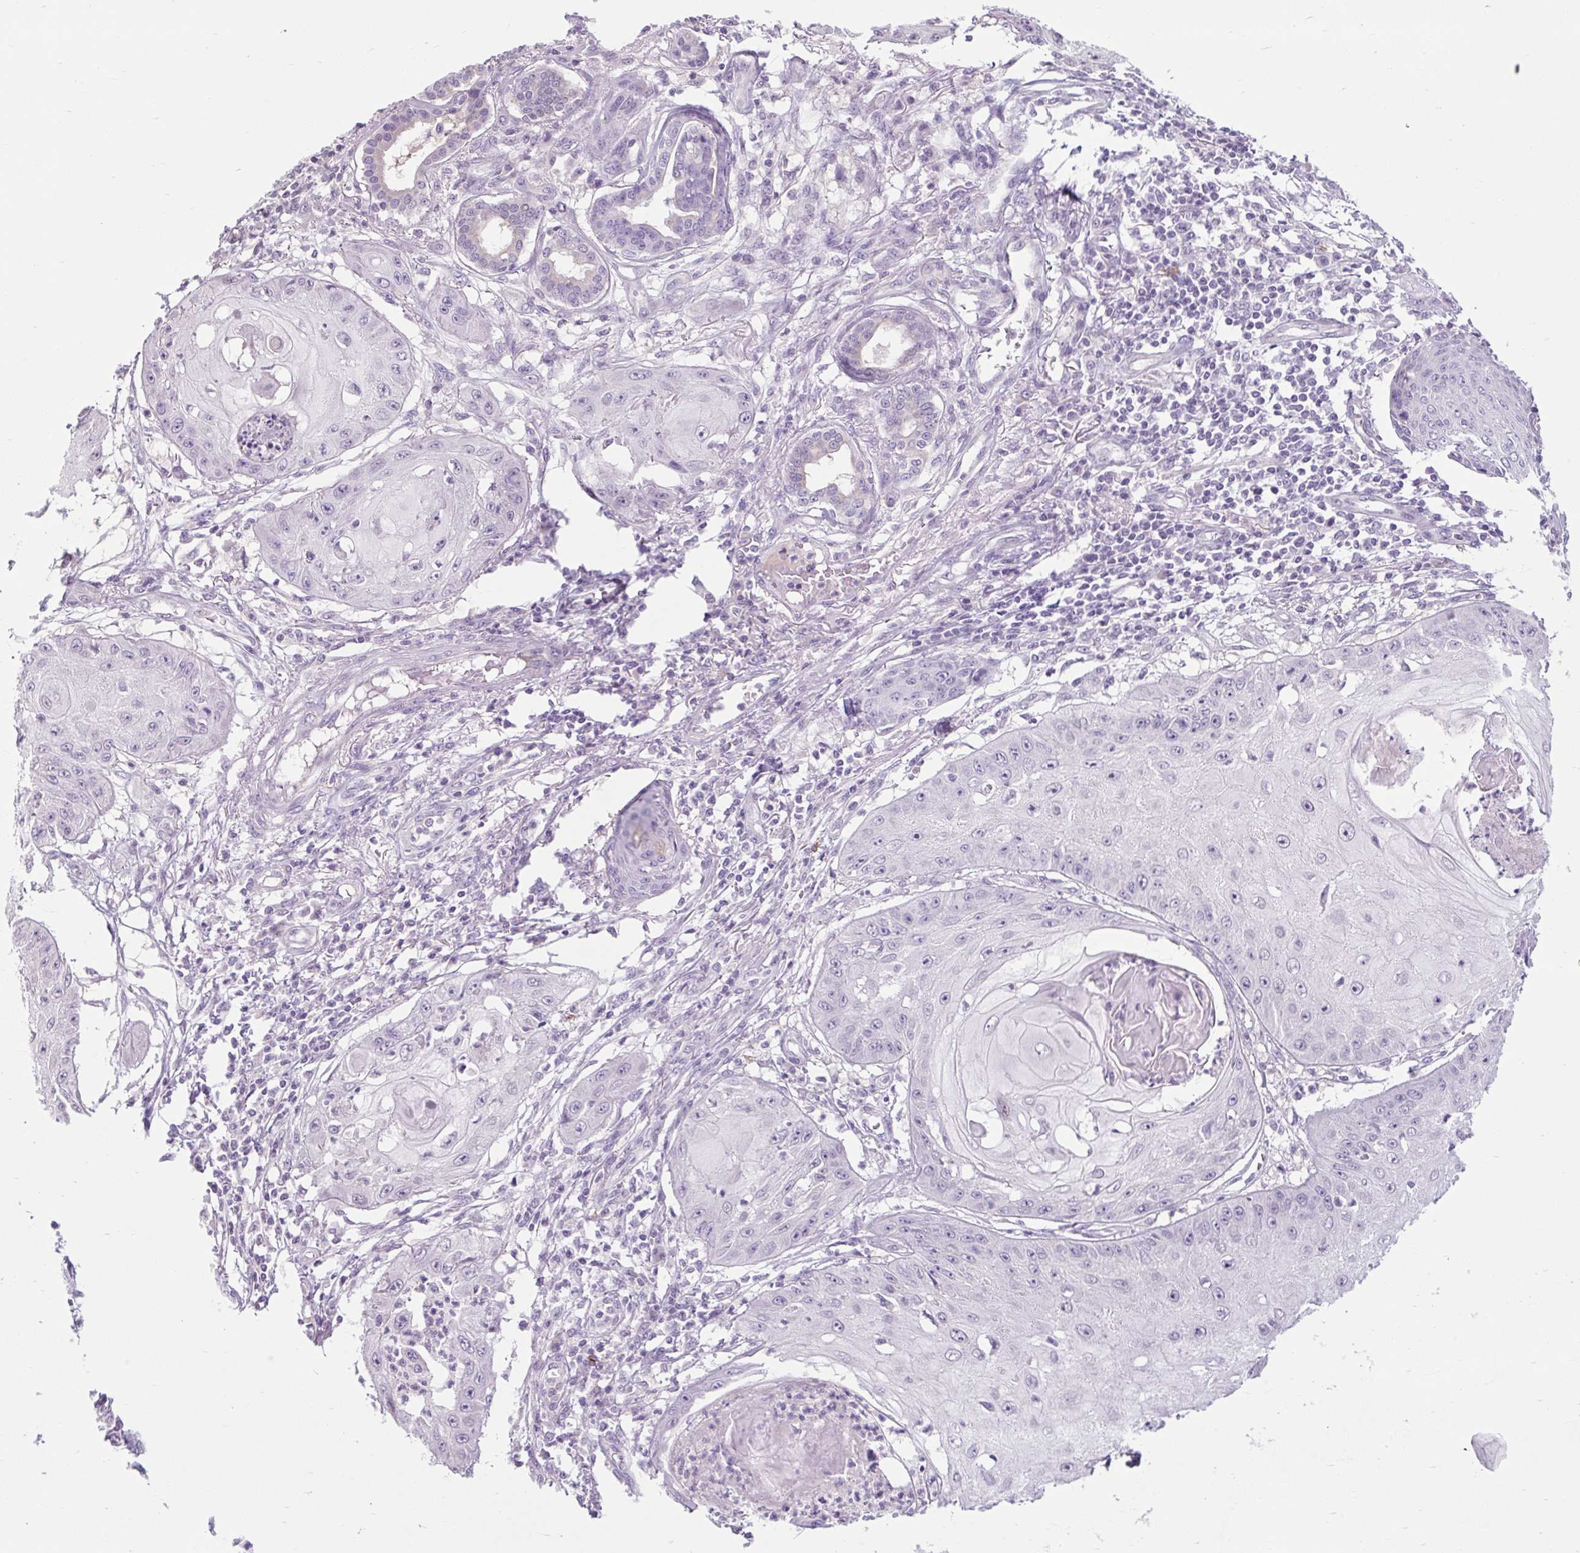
{"staining": {"intensity": "negative", "quantity": "none", "location": "none"}, "tissue": "skin cancer", "cell_type": "Tumor cells", "image_type": "cancer", "snomed": [{"axis": "morphology", "description": "Squamous cell carcinoma, NOS"}, {"axis": "topography", "description": "Skin"}], "caption": "Photomicrograph shows no protein positivity in tumor cells of skin cancer tissue.", "gene": "CDH19", "patient": {"sex": "male", "age": 70}}